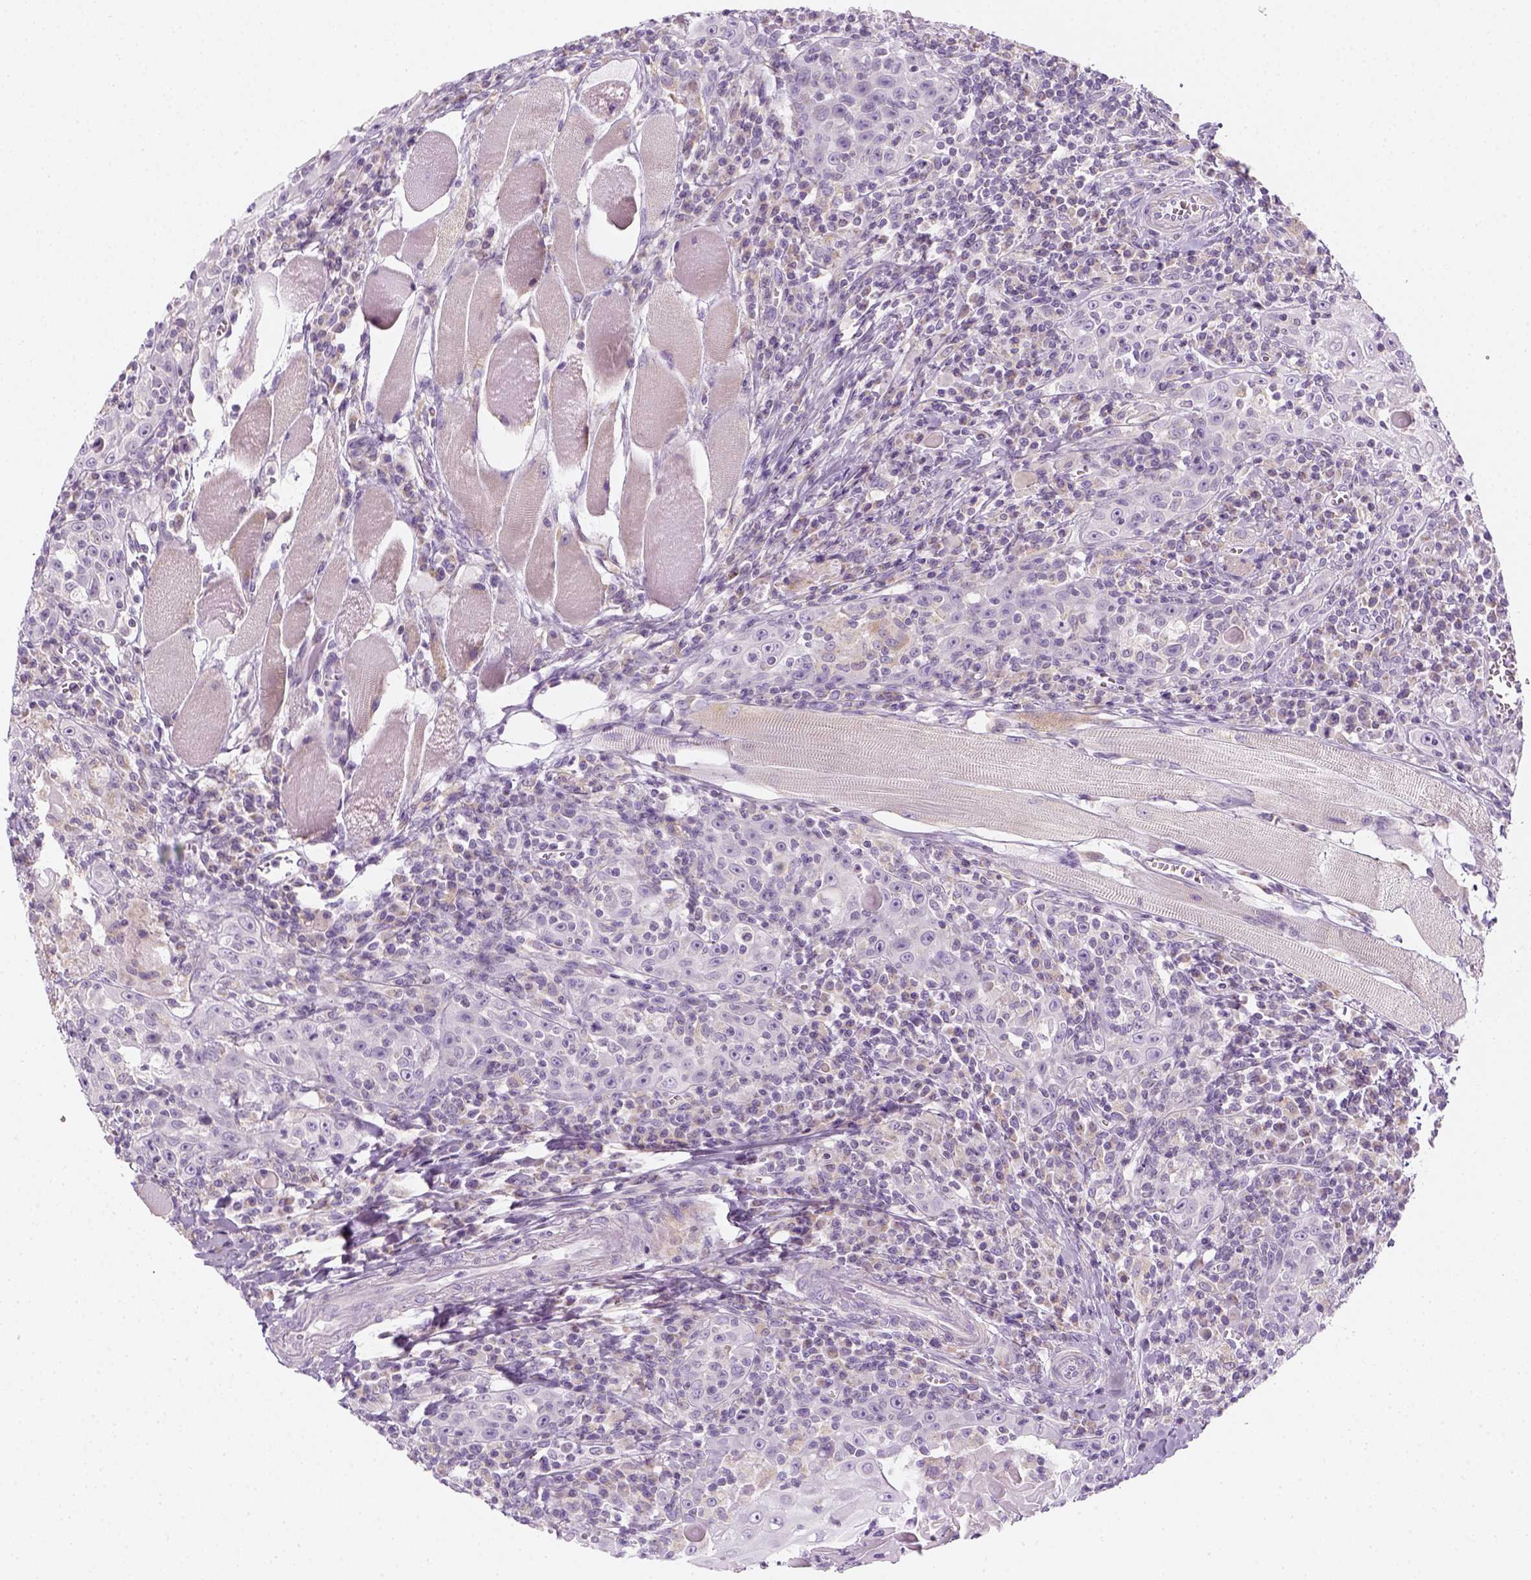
{"staining": {"intensity": "weak", "quantity": "<25%", "location": "cytoplasmic/membranous"}, "tissue": "head and neck cancer", "cell_type": "Tumor cells", "image_type": "cancer", "snomed": [{"axis": "morphology", "description": "Squamous cell carcinoma, NOS"}, {"axis": "topography", "description": "Head-Neck"}], "caption": "High power microscopy image of an IHC photomicrograph of squamous cell carcinoma (head and neck), revealing no significant positivity in tumor cells.", "gene": "AWAT2", "patient": {"sex": "male", "age": 52}}